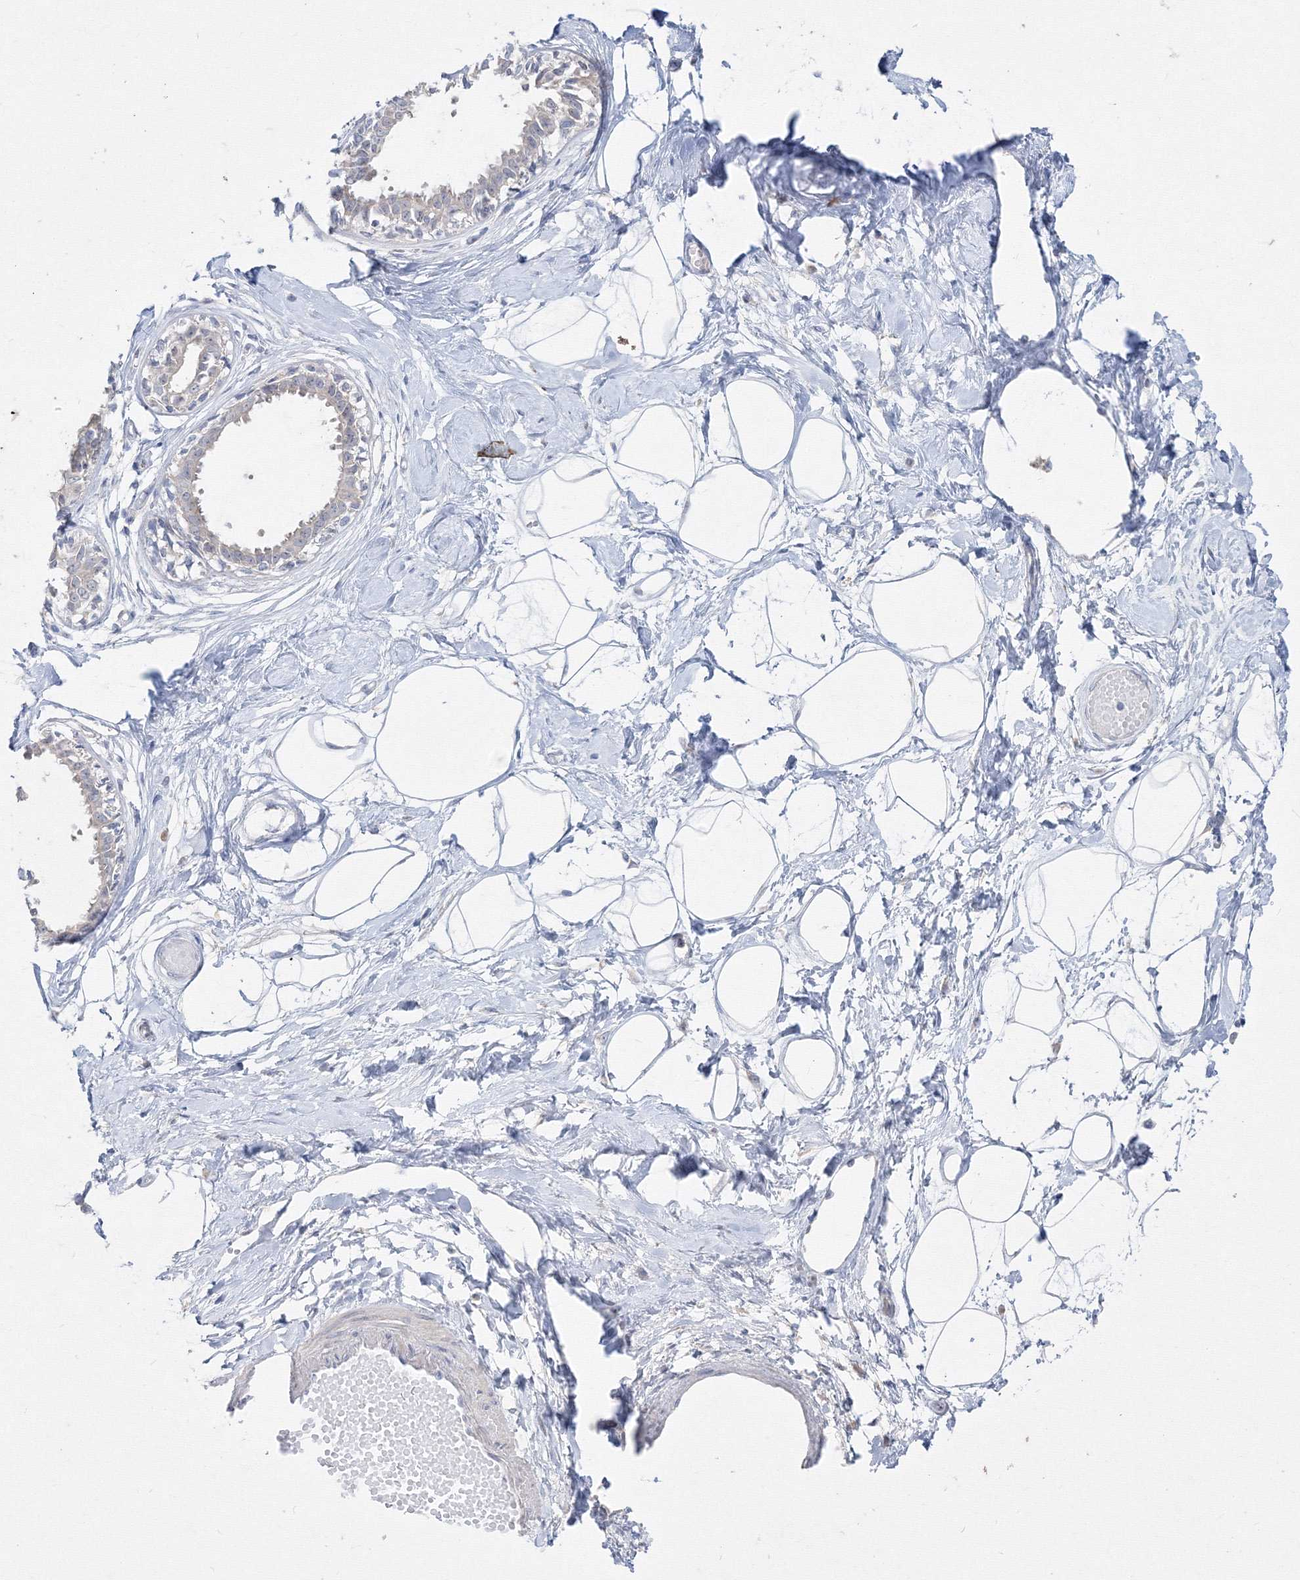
{"staining": {"intensity": "negative", "quantity": "none", "location": "none"}, "tissue": "breast", "cell_type": "Adipocytes", "image_type": "normal", "snomed": [{"axis": "morphology", "description": "Normal tissue, NOS"}, {"axis": "topography", "description": "Breast"}], "caption": "Immunohistochemistry (IHC) of normal breast demonstrates no staining in adipocytes.", "gene": "FBXL8", "patient": {"sex": "female", "age": 45}}